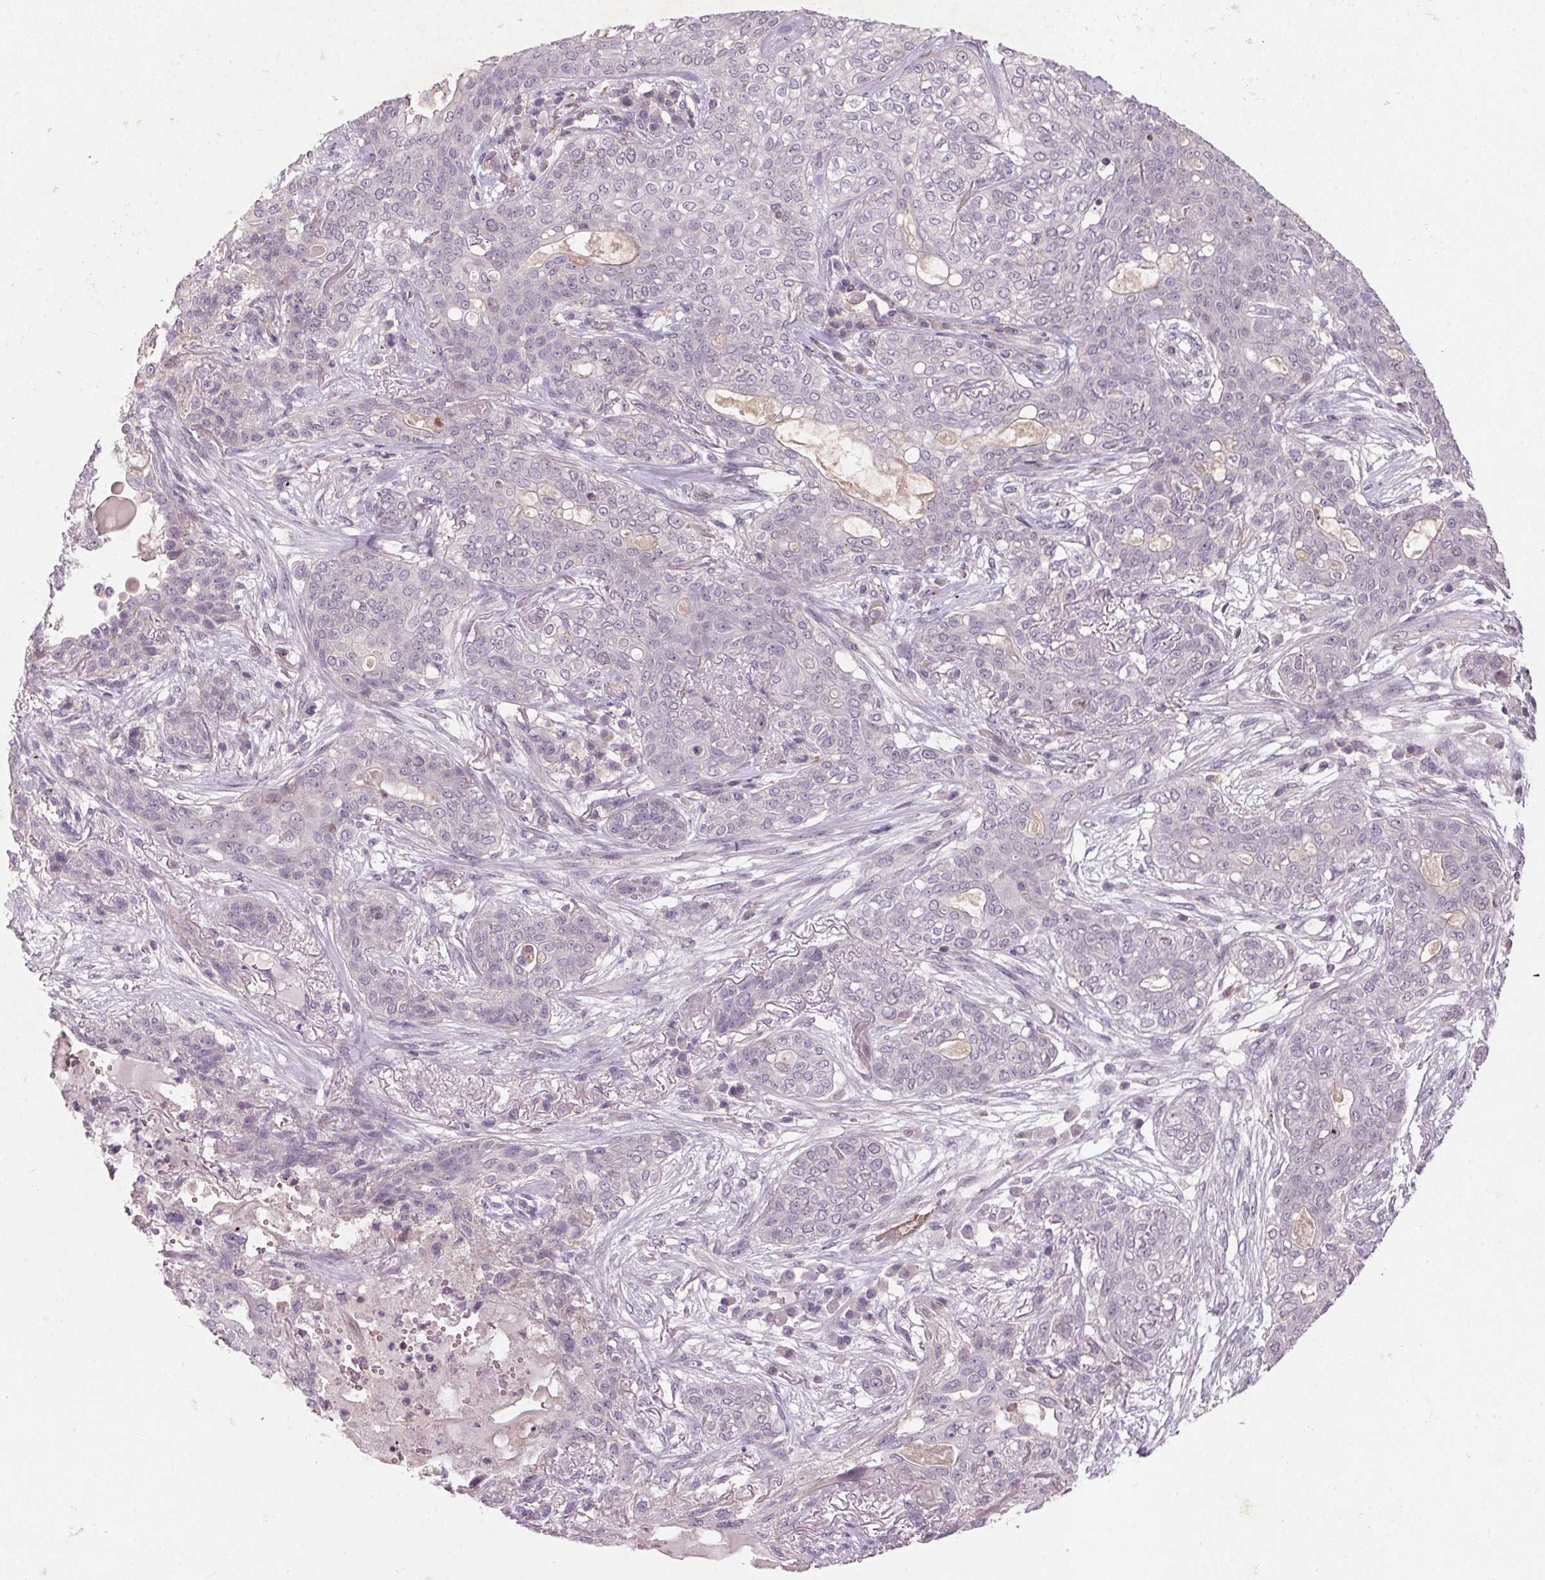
{"staining": {"intensity": "negative", "quantity": "none", "location": "none"}, "tissue": "lung cancer", "cell_type": "Tumor cells", "image_type": "cancer", "snomed": [{"axis": "morphology", "description": "Squamous cell carcinoma, NOS"}, {"axis": "topography", "description": "Lung"}], "caption": "Lung squamous cell carcinoma was stained to show a protein in brown. There is no significant staining in tumor cells.", "gene": "KCNK15", "patient": {"sex": "female", "age": 70}}